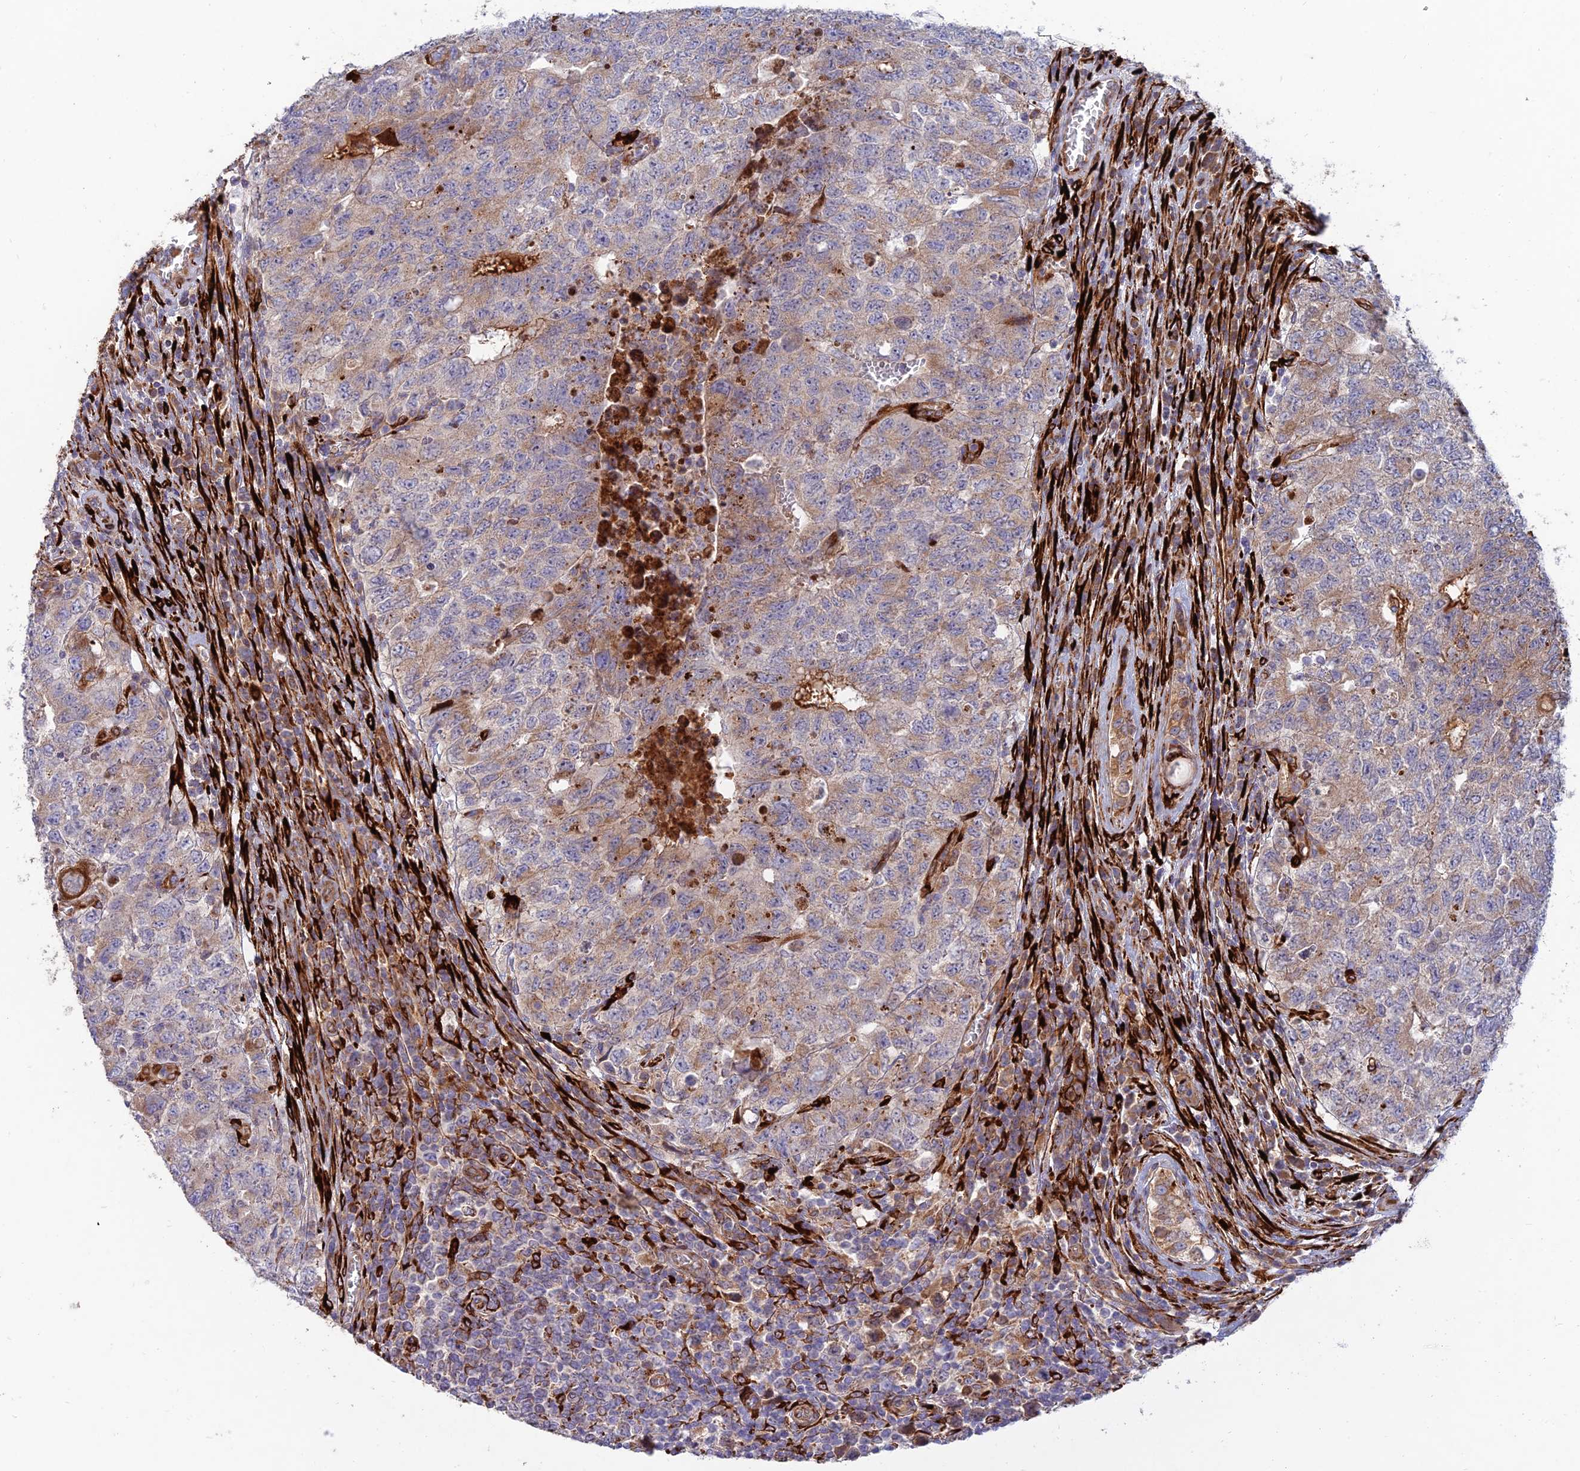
{"staining": {"intensity": "weak", "quantity": "25%-75%", "location": "cytoplasmic/membranous"}, "tissue": "testis cancer", "cell_type": "Tumor cells", "image_type": "cancer", "snomed": [{"axis": "morphology", "description": "Carcinoma, Embryonal, NOS"}, {"axis": "topography", "description": "Testis"}], "caption": "A brown stain shows weak cytoplasmic/membranous positivity of a protein in testis cancer (embryonal carcinoma) tumor cells. (IHC, brightfield microscopy, high magnification).", "gene": "RCN3", "patient": {"sex": "male", "age": 34}}